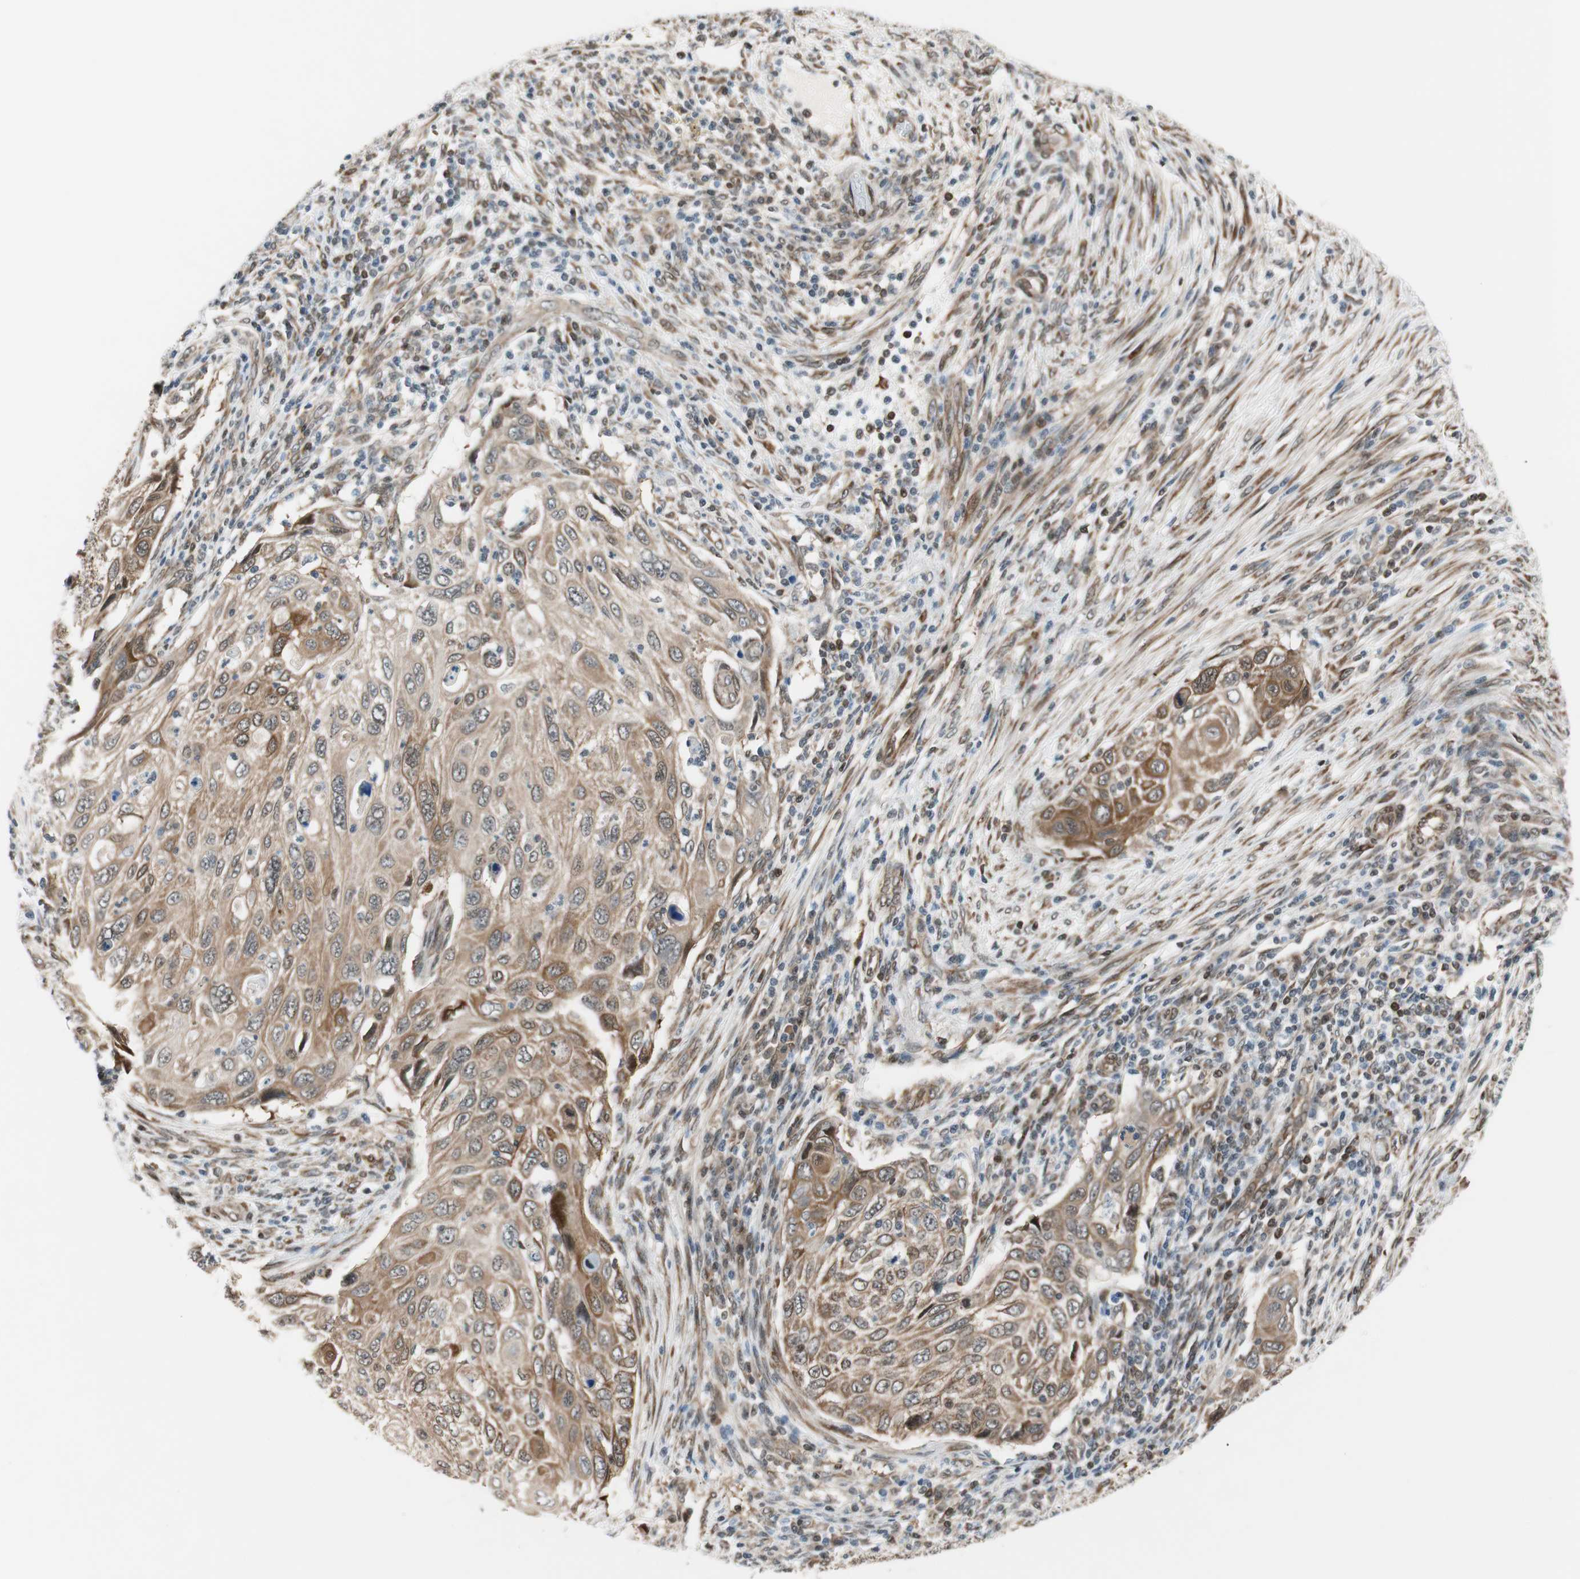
{"staining": {"intensity": "moderate", "quantity": ">75%", "location": "cytoplasmic/membranous"}, "tissue": "cervical cancer", "cell_type": "Tumor cells", "image_type": "cancer", "snomed": [{"axis": "morphology", "description": "Squamous cell carcinoma, NOS"}, {"axis": "topography", "description": "Cervix"}], "caption": "The histopathology image reveals staining of squamous cell carcinoma (cervical), revealing moderate cytoplasmic/membranous protein staining (brown color) within tumor cells.", "gene": "ZNF512B", "patient": {"sex": "female", "age": 70}}